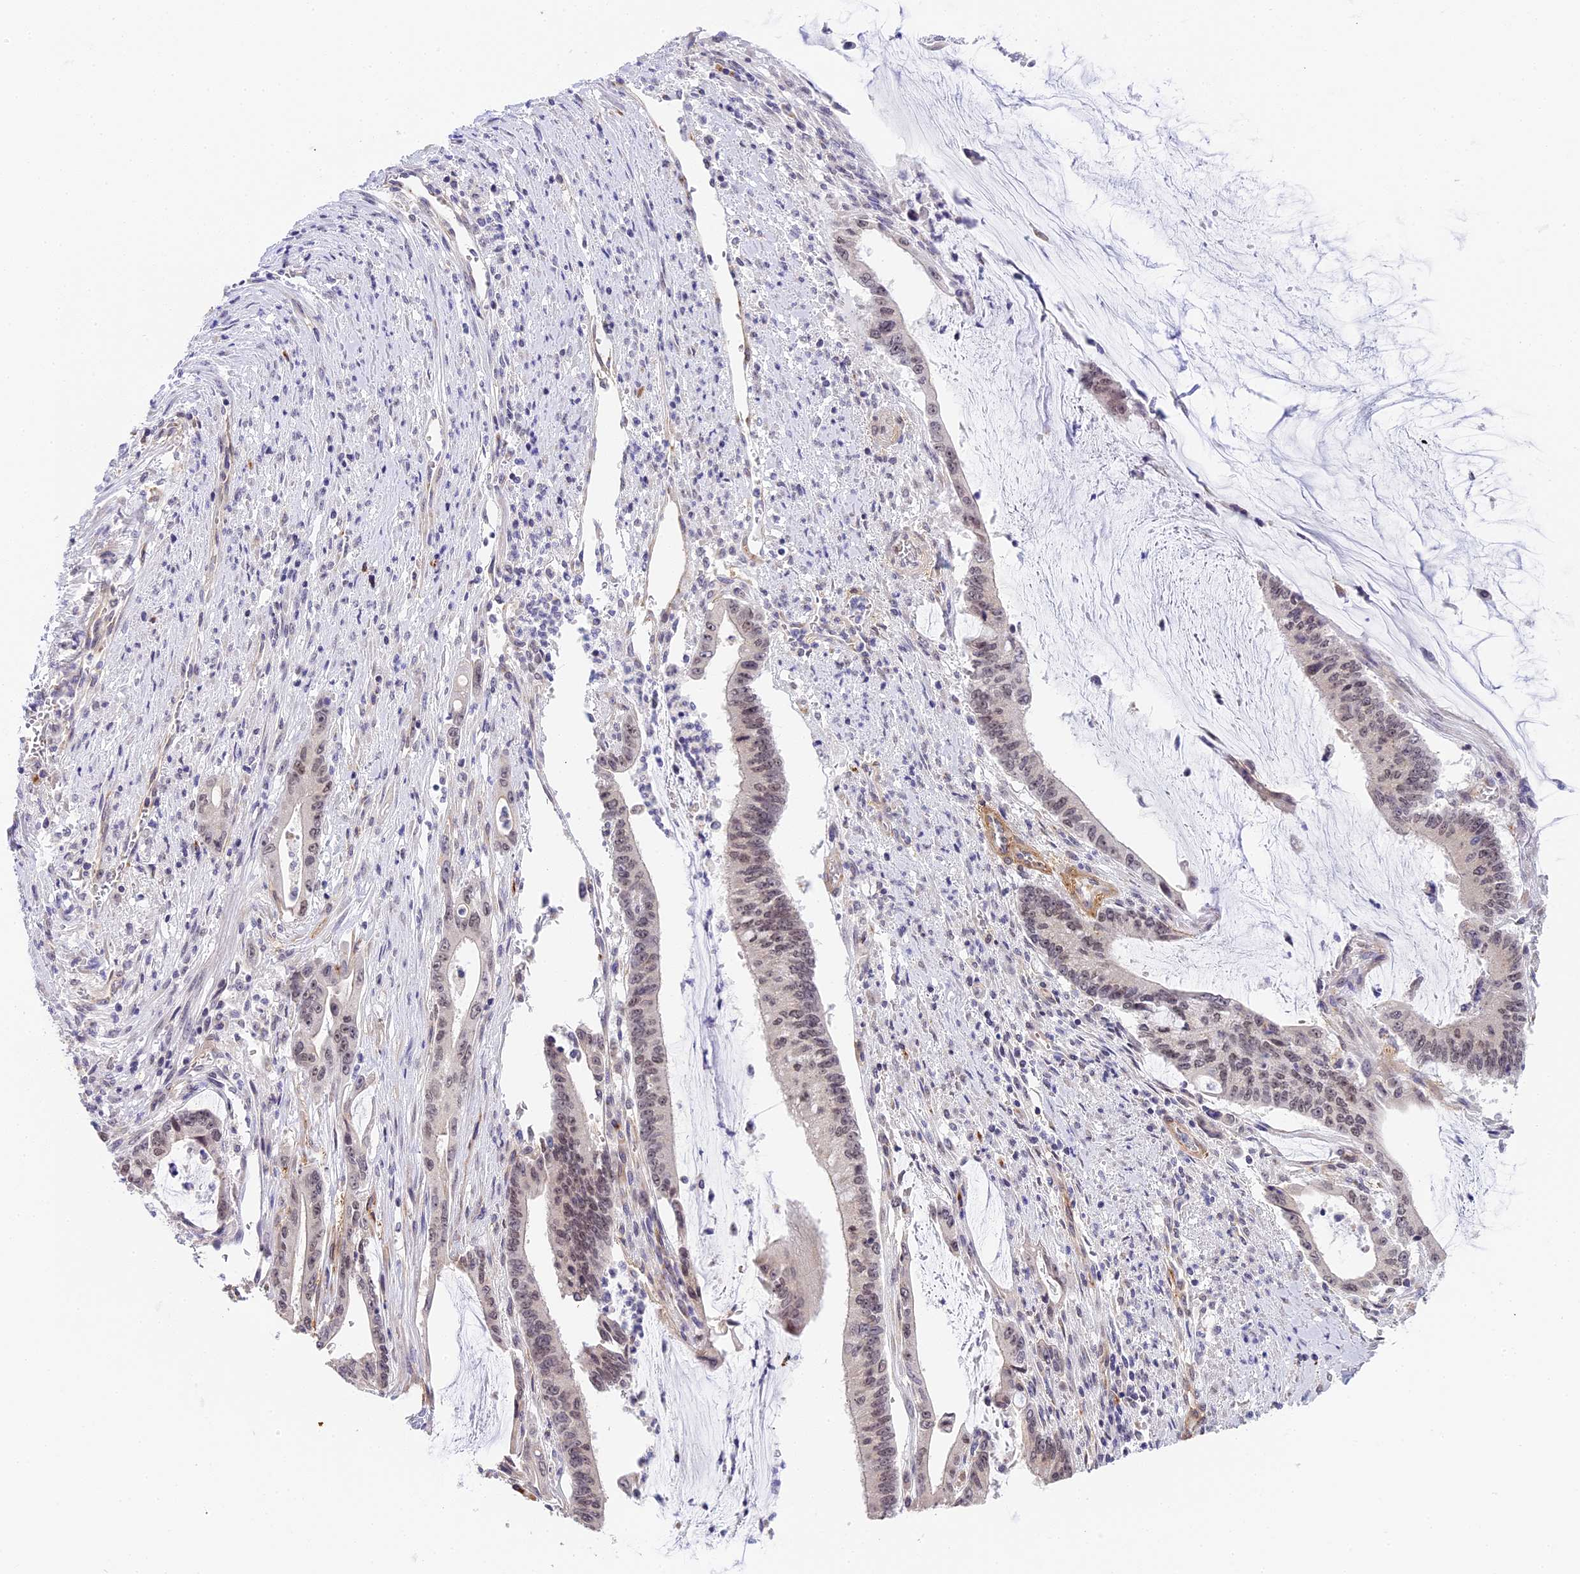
{"staining": {"intensity": "weak", "quantity": "<25%", "location": "nuclear"}, "tissue": "pancreatic cancer", "cell_type": "Tumor cells", "image_type": "cancer", "snomed": [{"axis": "morphology", "description": "Adenocarcinoma, NOS"}, {"axis": "topography", "description": "Pancreas"}], "caption": "Immunohistochemistry (IHC) of human pancreatic adenocarcinoma demonstrates no expression in tumor cells. (Immunohistochemistry, brightfield microscopy, high magnification).", "gene": "HEATR5B", "patient": {"sex": "female", "age": 50}}